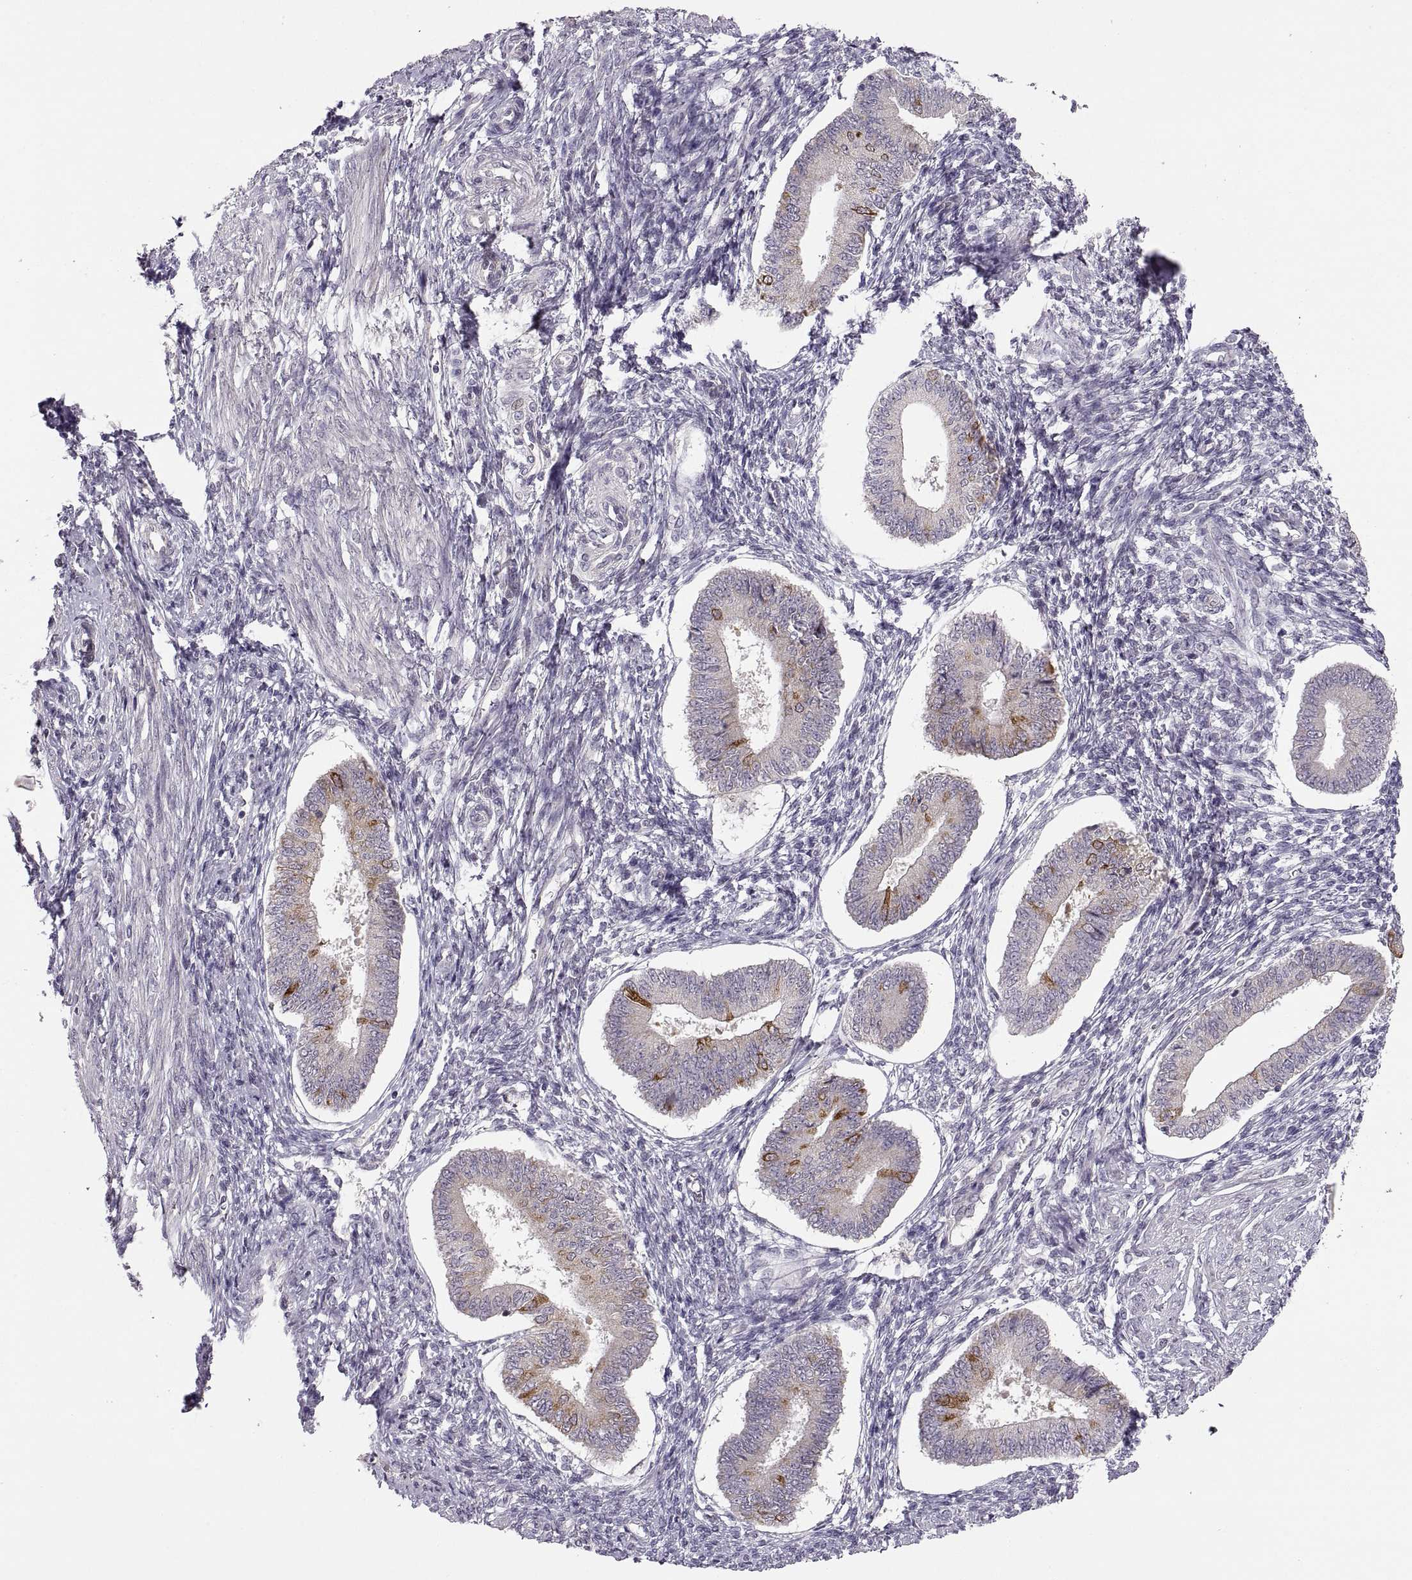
{"staining": {"intensity": "negative", "quantity": "none", "location": "none"}, "tissue": "endometrium", "cell_type": "Cells in endometrial stroma", "image_type": "normal", "snomed": [{"axis": "morphology", "description": "Normal tissue, NOS"}, {"axis": "topography", "description": "Endometrium"}], "caption": "DAB (3,3'-diaminobenzidine) immunohistochemical staining of normal endometrium exhibits no significant staining in cells in endometrial stroma. (Brightfield microscopy of DAB (3,3'-diaminobenzidine) IHC at high magnification).", "gene": "HMGCR", "patient": {"sex": "female", "age": 42}}